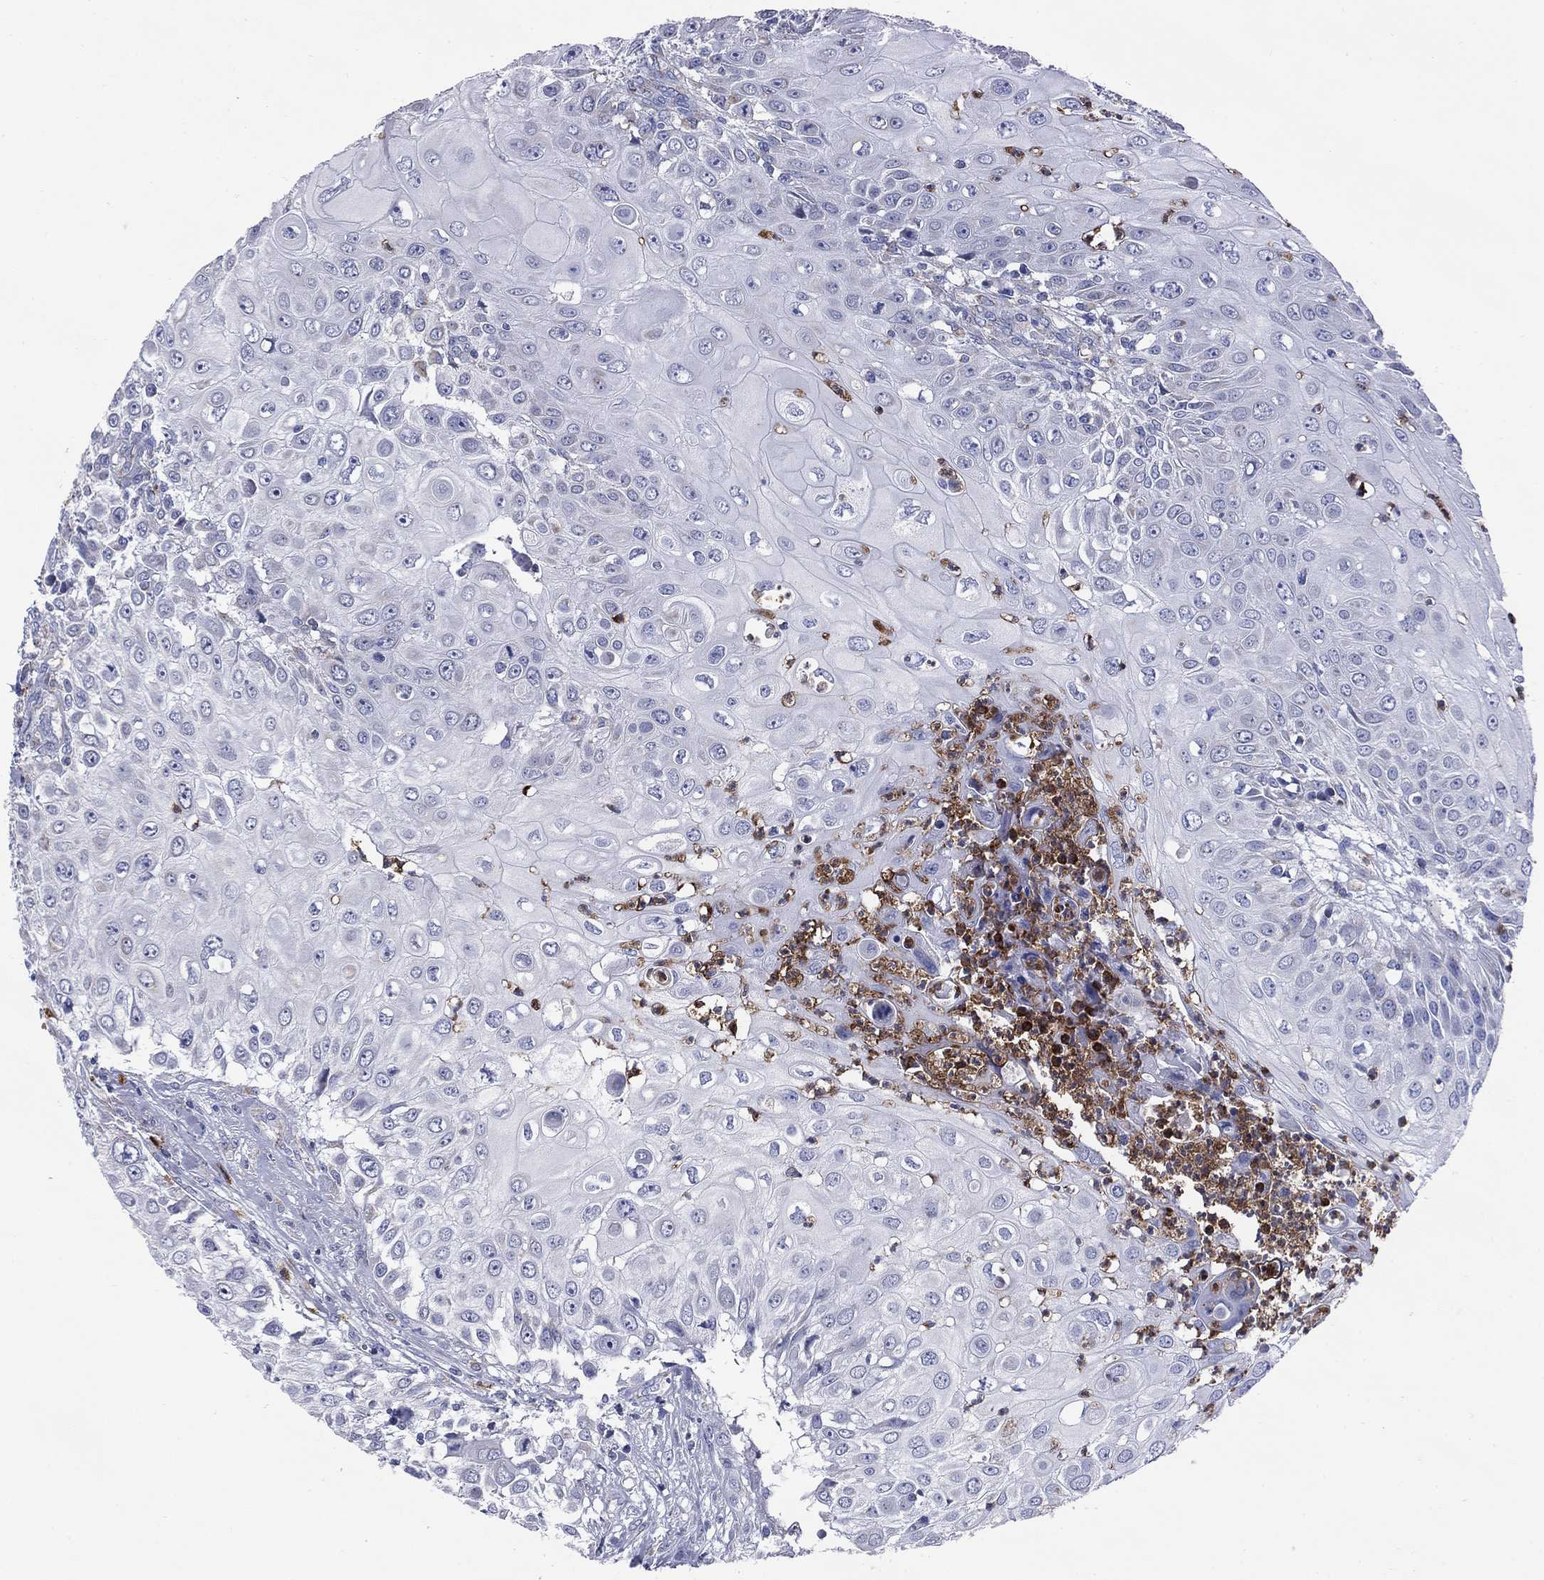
{"staining": {"intensity": "negative", "quantity": "none", "location": "none"}, "tissue": "urothelial cancer", "cell_type": "Tumor cells", "image_type": "cancer", "snomed": [{"axis": "morphology", "description": "Urothelial carcinoma, High grade"}, {"axis": "topography", "description": "Urinary bladder"}], "caption": "Immunohistochemistry of urothelial cancer demonstrates no staining in tumor cells.", "gene": "NDUFA4L2", "patient": {"sex": "female", "age": 79}}